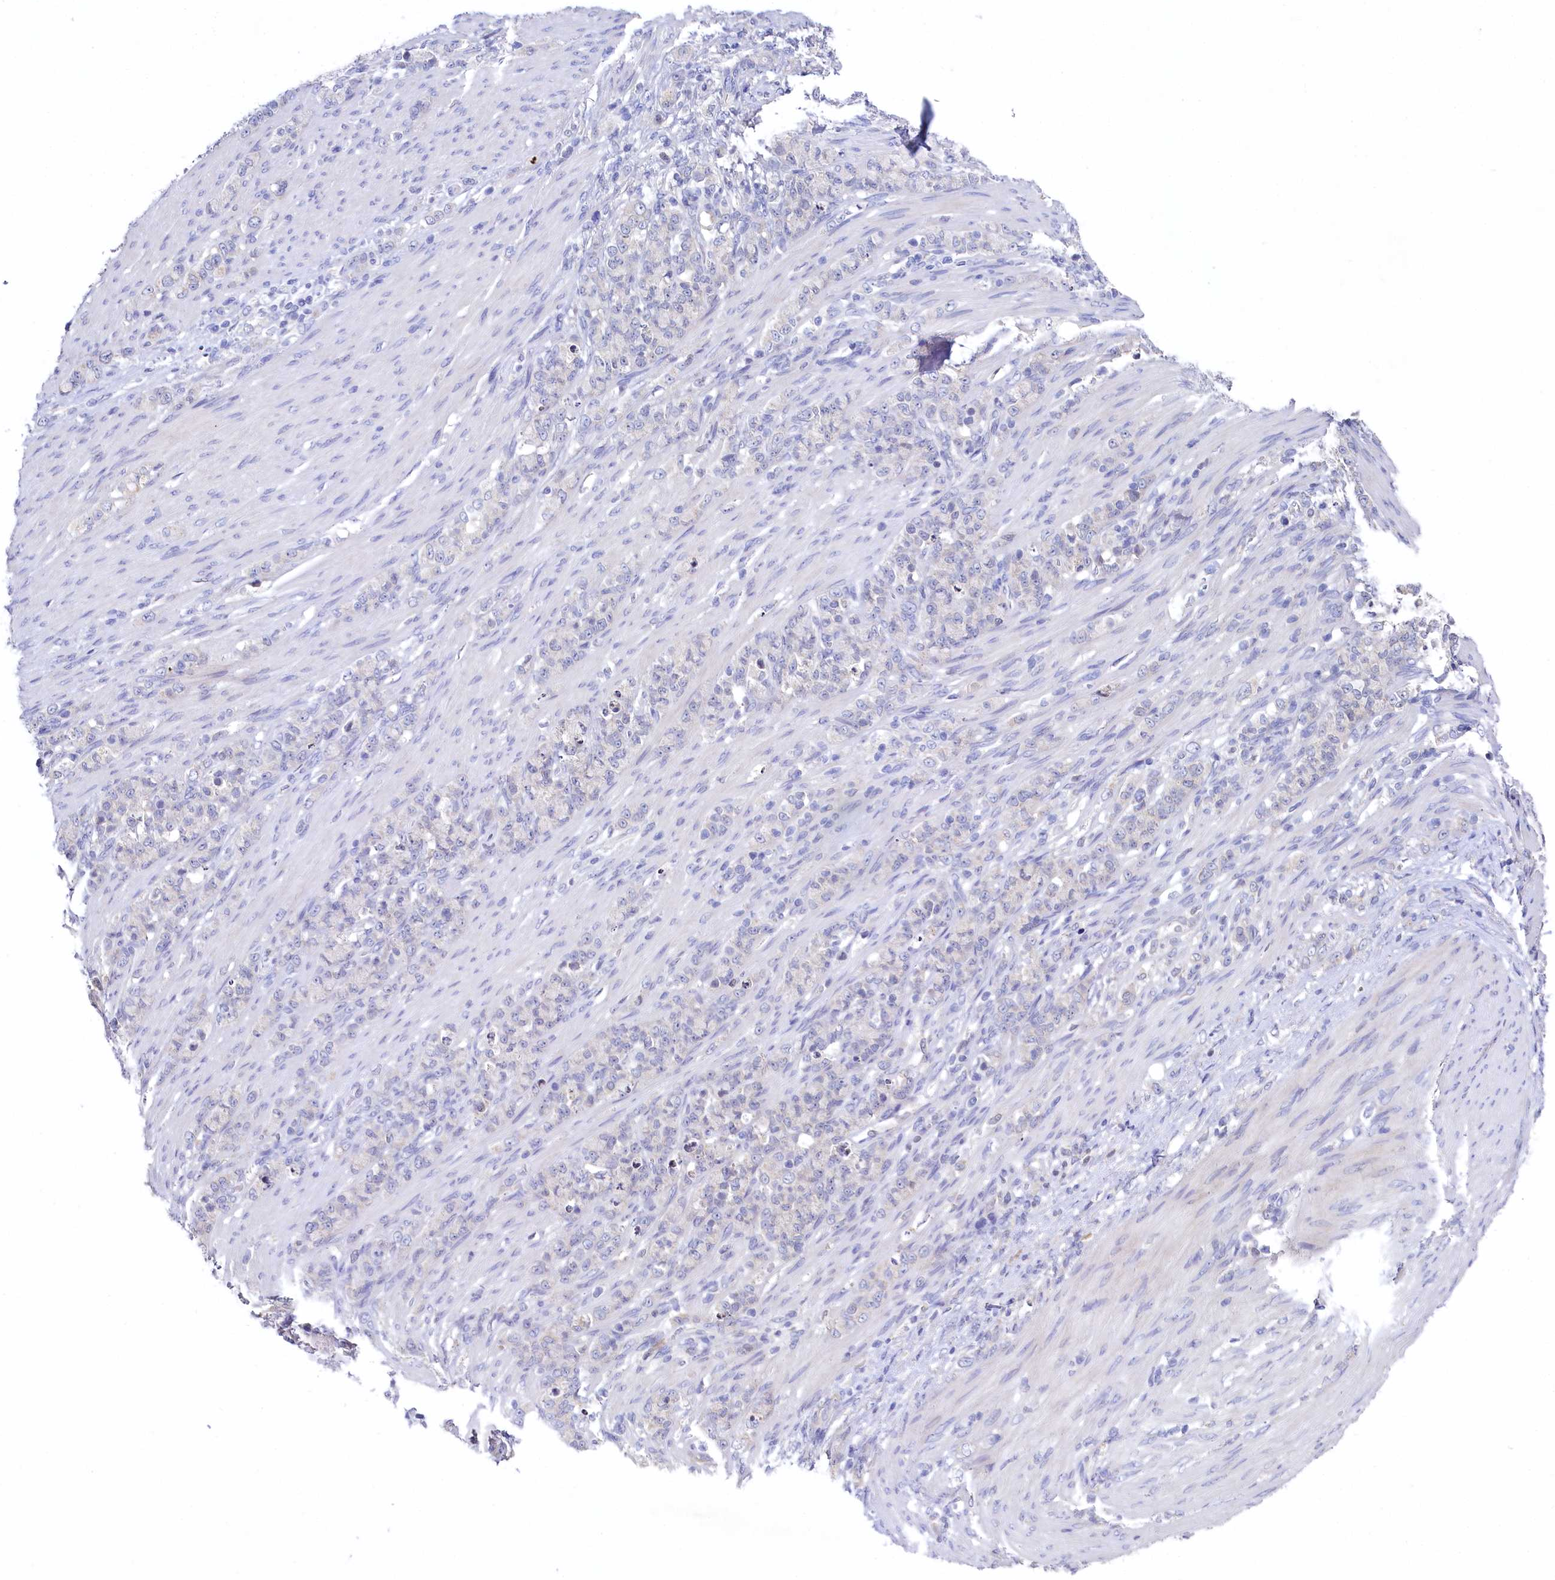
{"staining": {"intensity": "negative", "quantity": "none", "location": "none"}, "tissue": "stomach cancer", "cell_type": "Tumor cells", "image_type": "cancer", "snomed": [{"axis": "morphology", "description": "Adenocarcinoma, NOS"}, {"axis": "topography", "description": "Stomach"}], "caption": "The IHC image has no significant staining in tumor cells of stomach cancer tissue. Nuclei are stained in blue.", "gene": "SPINK9", "patient": {"sex": "female", "age": 79}}